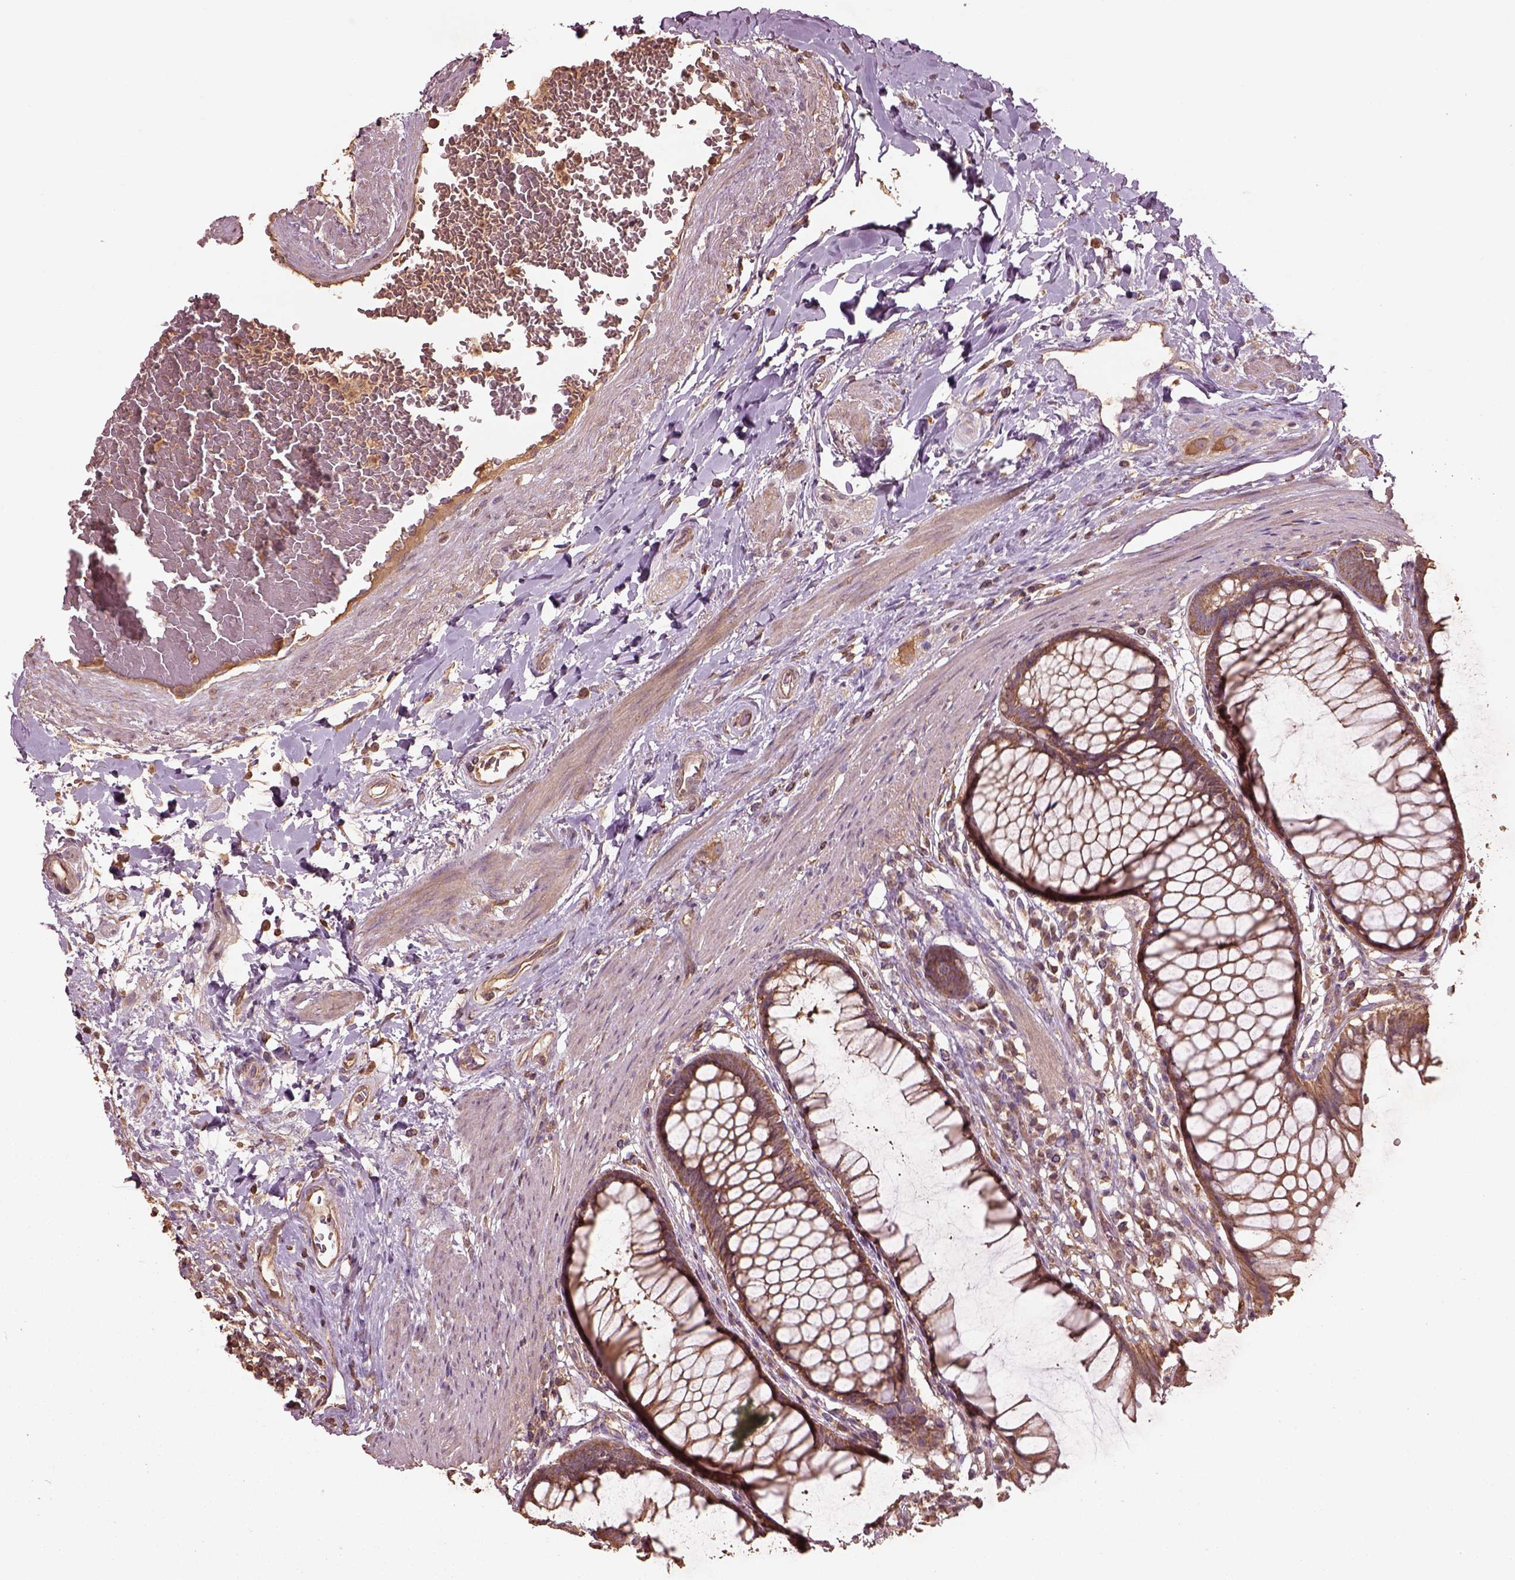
{"staining": {"intensity": "moderate", "quantity": ">75%", "location": "cytoplasmic/membranous"}, "tissue": "rectum", "cell_type": "Glandular cells", "image_type": "normal", "snomed": [{"axis": "morphology", "description": "Normal tissue, NOS"}, {"axis": "topography", "description": "Smooth muscle"}, {"axis": "topography", "description": "Rectum"}], "caption": "Immunohistochemistry (IHC) image of normal rectum: human rectum stained using immunohistochemistry (IHC) demonstrates medium levels of moderate protein expression localized specifically in the cytoplasmic/membranous of glandular cells, appearing as a cytoplasmic/membranous brown color.", "gene": "TRADD", "patient": {"sex": "male", "age": 53}}